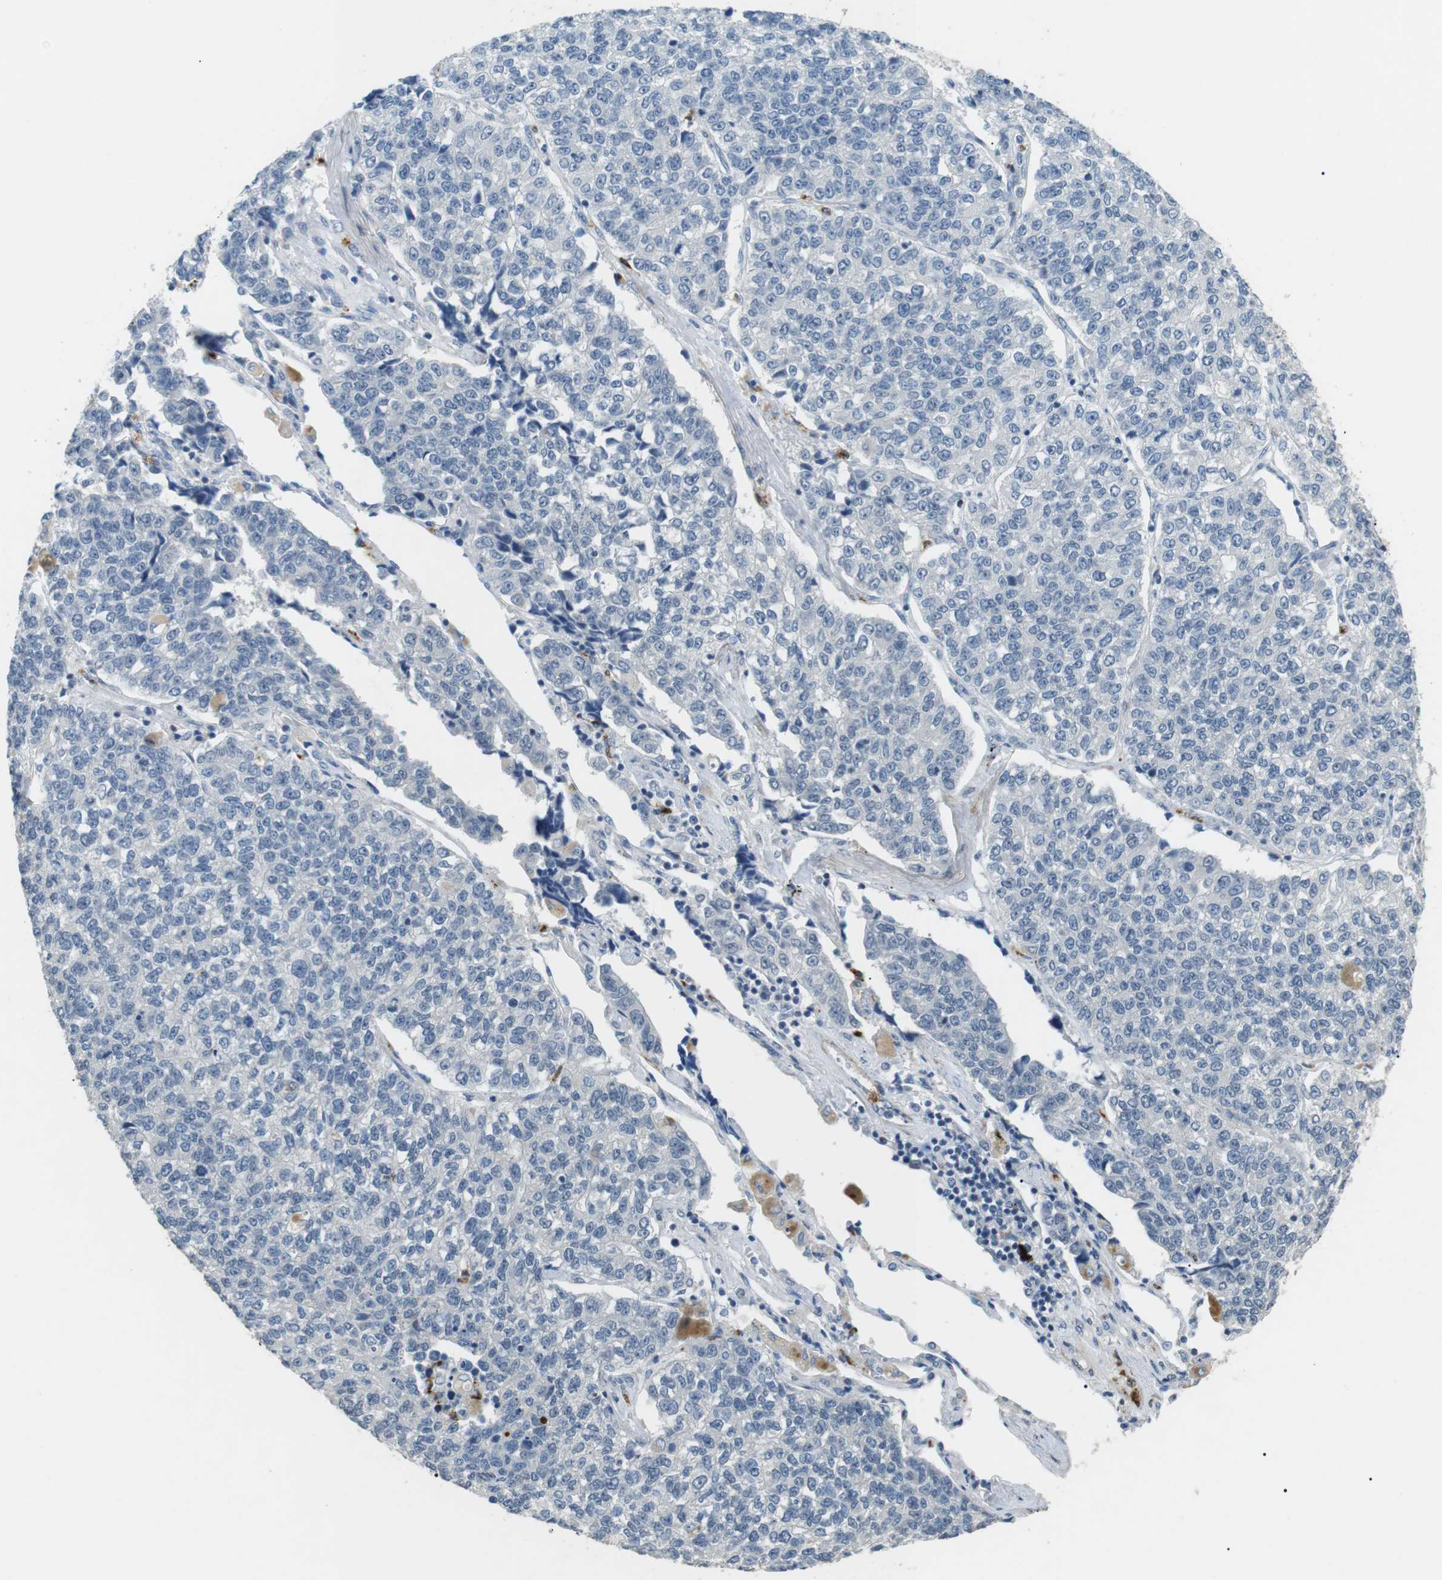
{"staining": {"intensity": "negative", "quantity": "none", "location": "none"}, "tissue": "lung cancer", "cell_type": "Tumor cells", "image_type": "cancer", "snomed": [{"axis": "morphology", "description": "Adenocarcinoma, NOS"}, {"axis": "topography", "description": "Lung"}], "caption": "Image shows no significant protein positivity in tumor cells of lung cancer.", "gene": "GZMM", "patient": {"sex": "male", "age": 49}}